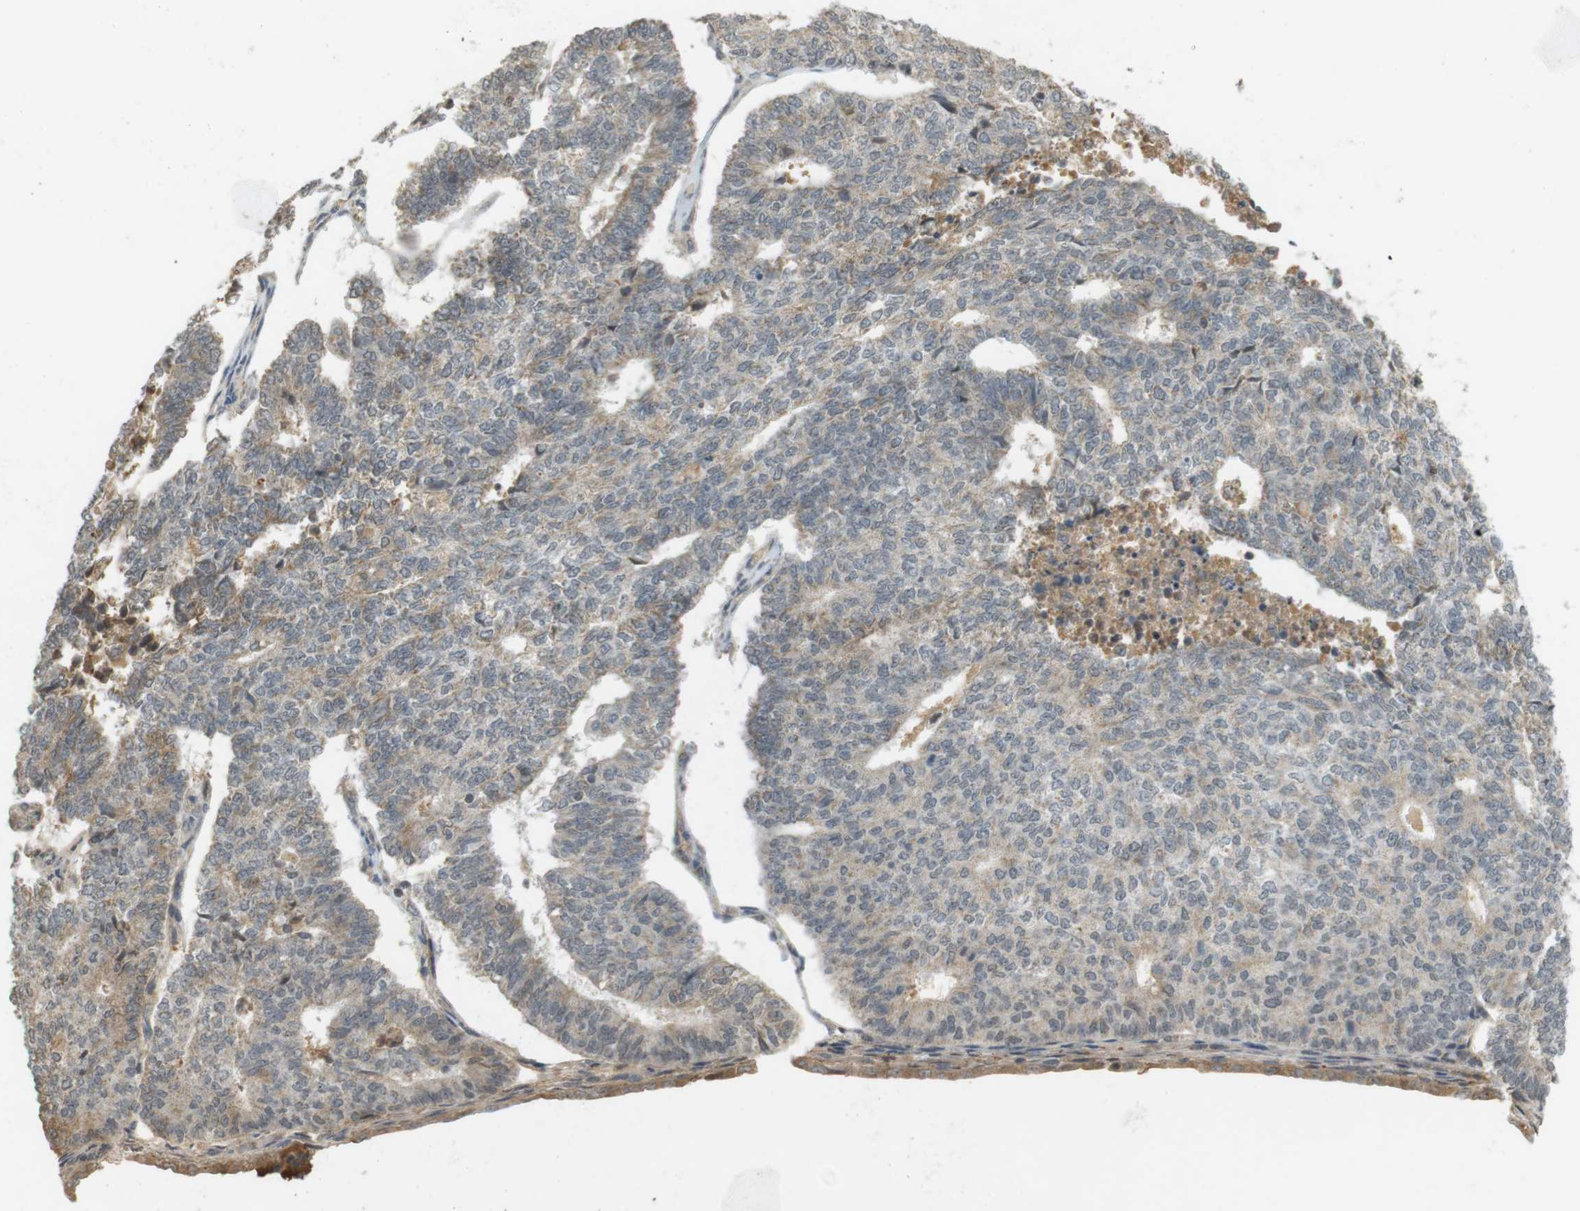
{"staining": {"intensity": "weak", "quantity": "<25%", "location": "cytoplasmic/membranous"}, "tissue": "endometrial cancer", "cell_type": "Tumor cells", "image_type": "cancer", "snomed": [{"axis": "morphology", "description": "Adenocarcinoma, NOS"}, {"axis": "topography", "description": "Endometrium"}], "caption": "The micrograph shows no significant staining in tumor cells of endometrial cancer. (Immunohistochemistry, brightfield microscopy, high magnification).", "gene": "SRR", "patient": {"sex": "female", "age": 70}}